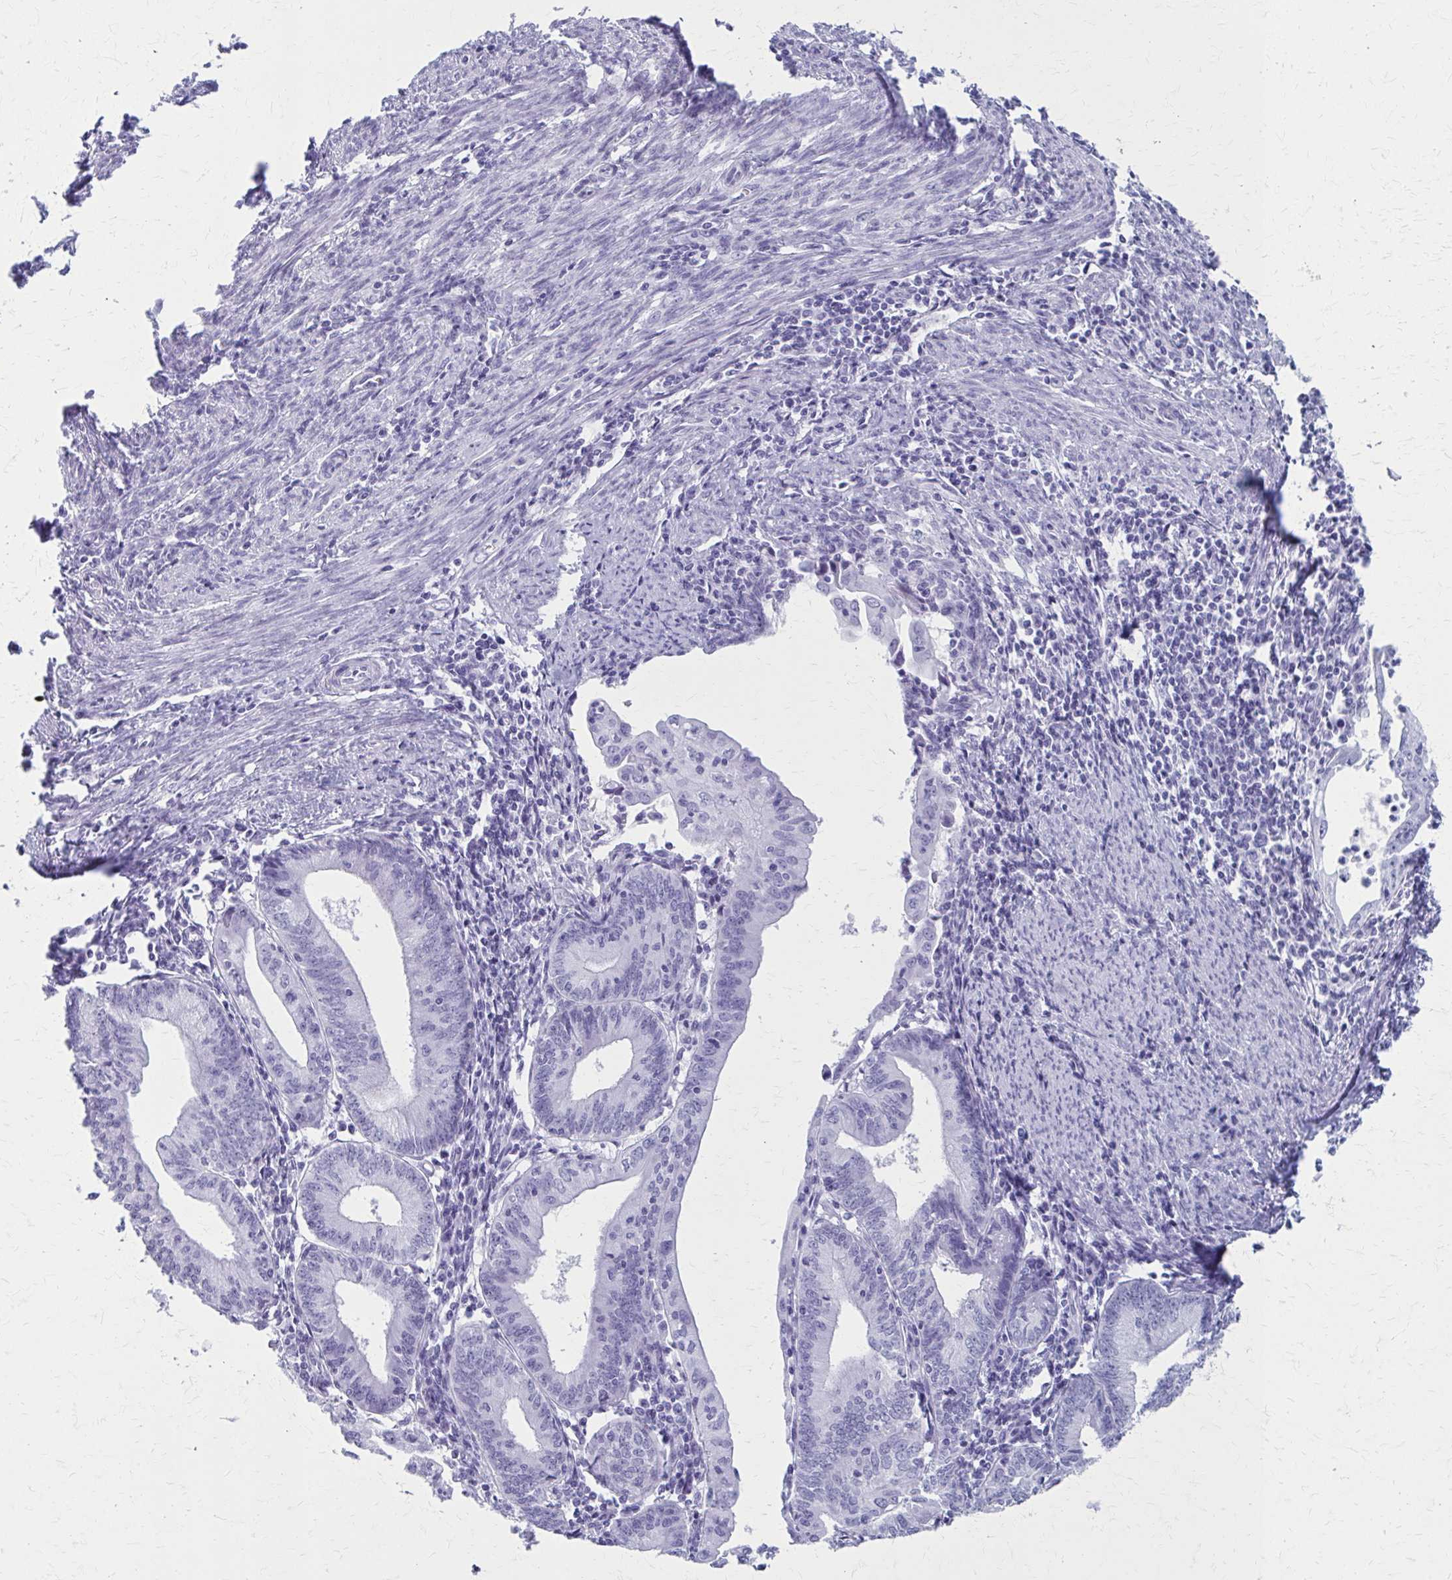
{"staining": {"intensity": "negative", "quantity": "none", "location": "none"}, "tissue": "endometrial cancer", "cell_type": "Tumor cells", "image_type": "cancer", "snomed": [{"axis": "morphology", "description": "Adenocarcinoma, NOS"}, {"axis": "topography", "description": "Endometrium"}], "caption": "High power microscopy micrograph of an immunohistochemistry histopathology image of endometrial adenocarcinoma, revealing no significant expression in tumor cells.", "gene": "CELF5", "patient": {"sex": "female", "age": 60}}